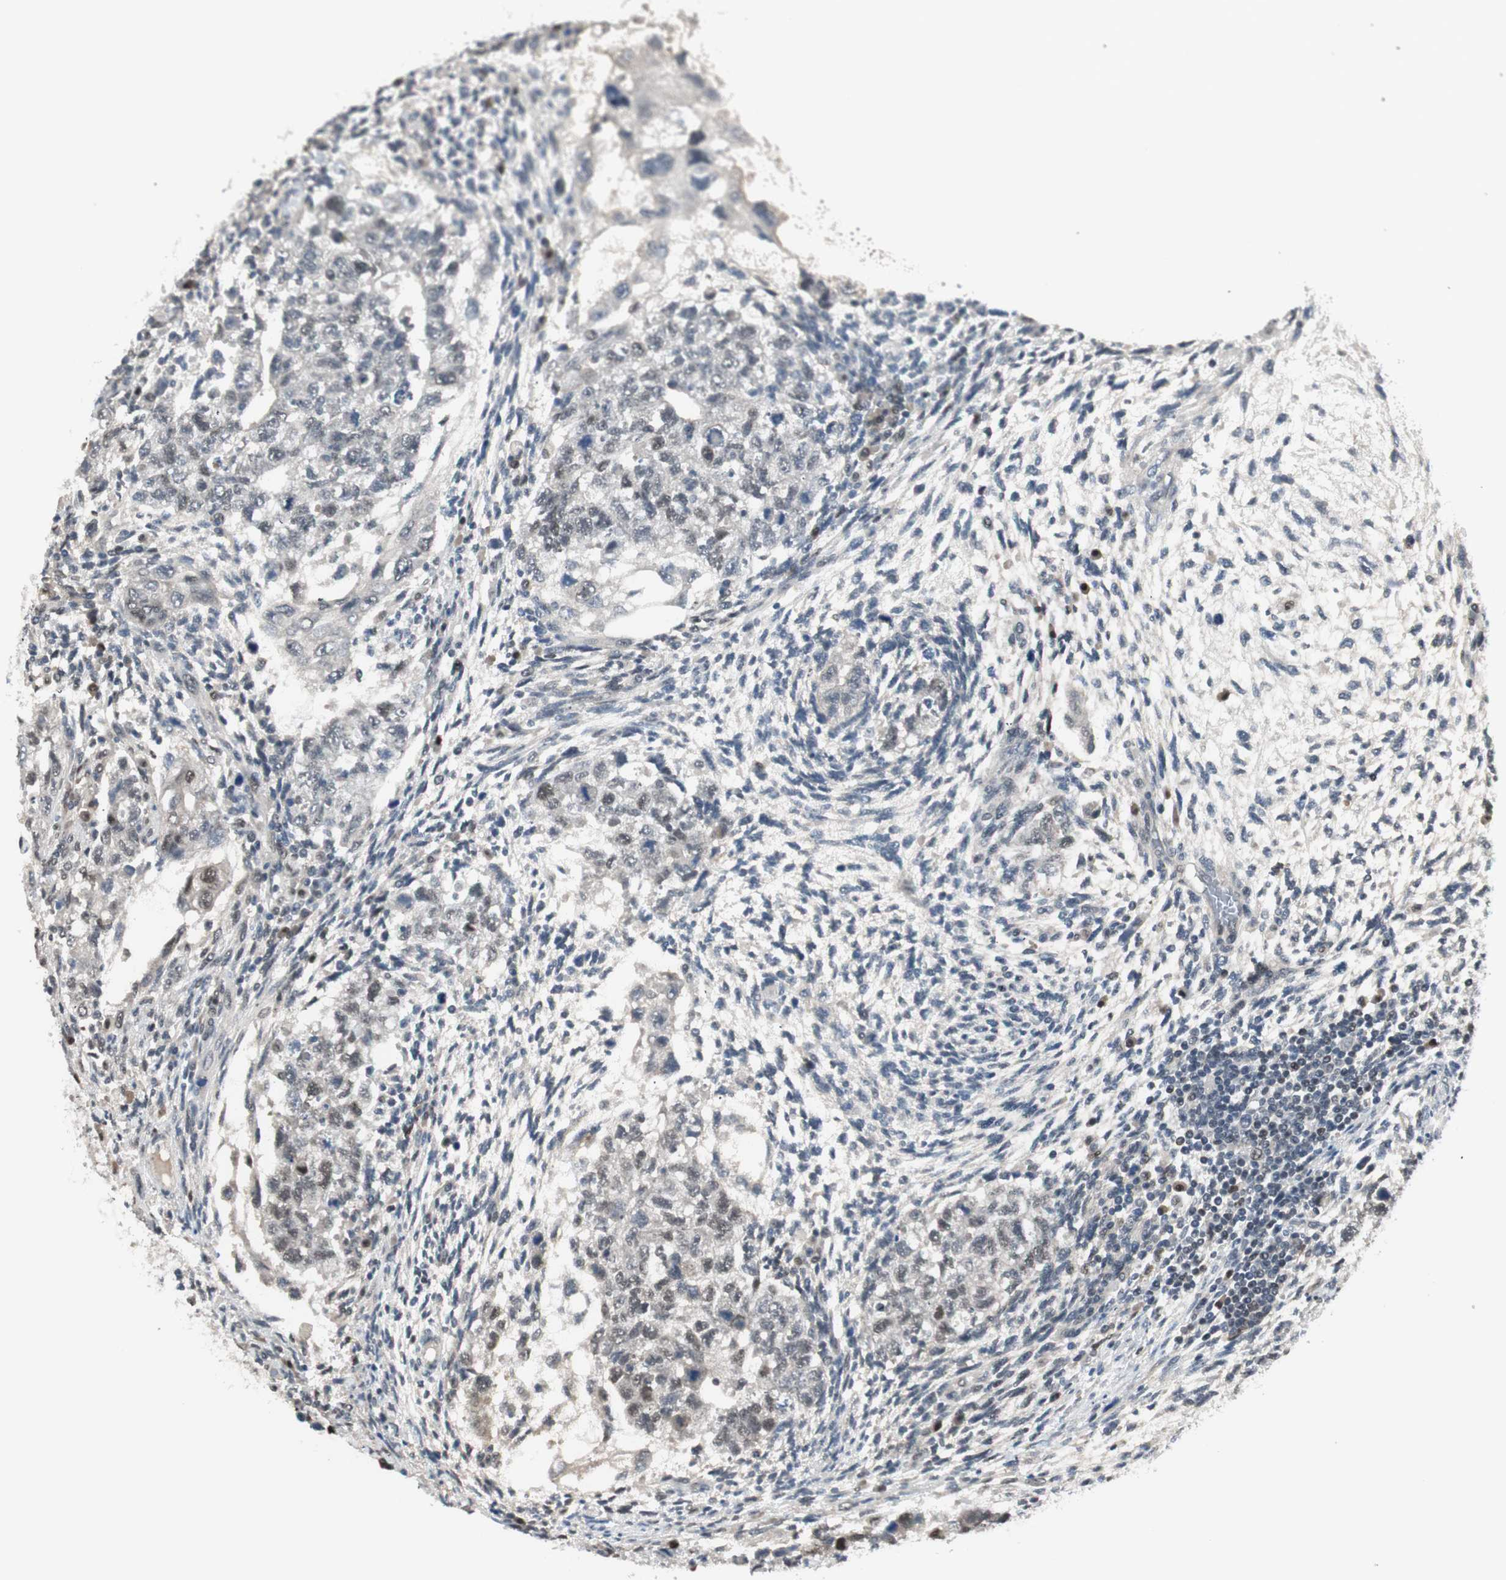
{"staining": {"intensity": "weak", "quantity": "25%-75%", "location": "nuclear"}, "tissue": "testis cancer", "cell_type": "Tumor cells", "image_type": "cancer", "snomed": [{"axis": "morphology", "description": "Normal tissue, NOS"}, {"axis": "morphology", "description": "Carcinoma, Embryonal, NOS"}, {"axis": "topography", "description": "Testis"}], "caption": "Testis cancer (embryonal carcinoma) stained for a protein reveals weak nuclear positivity in tumor cells. Nuclei are stained in blue.", "gene": "LONP2", "patient": {"sex": "male", "age": 36}}